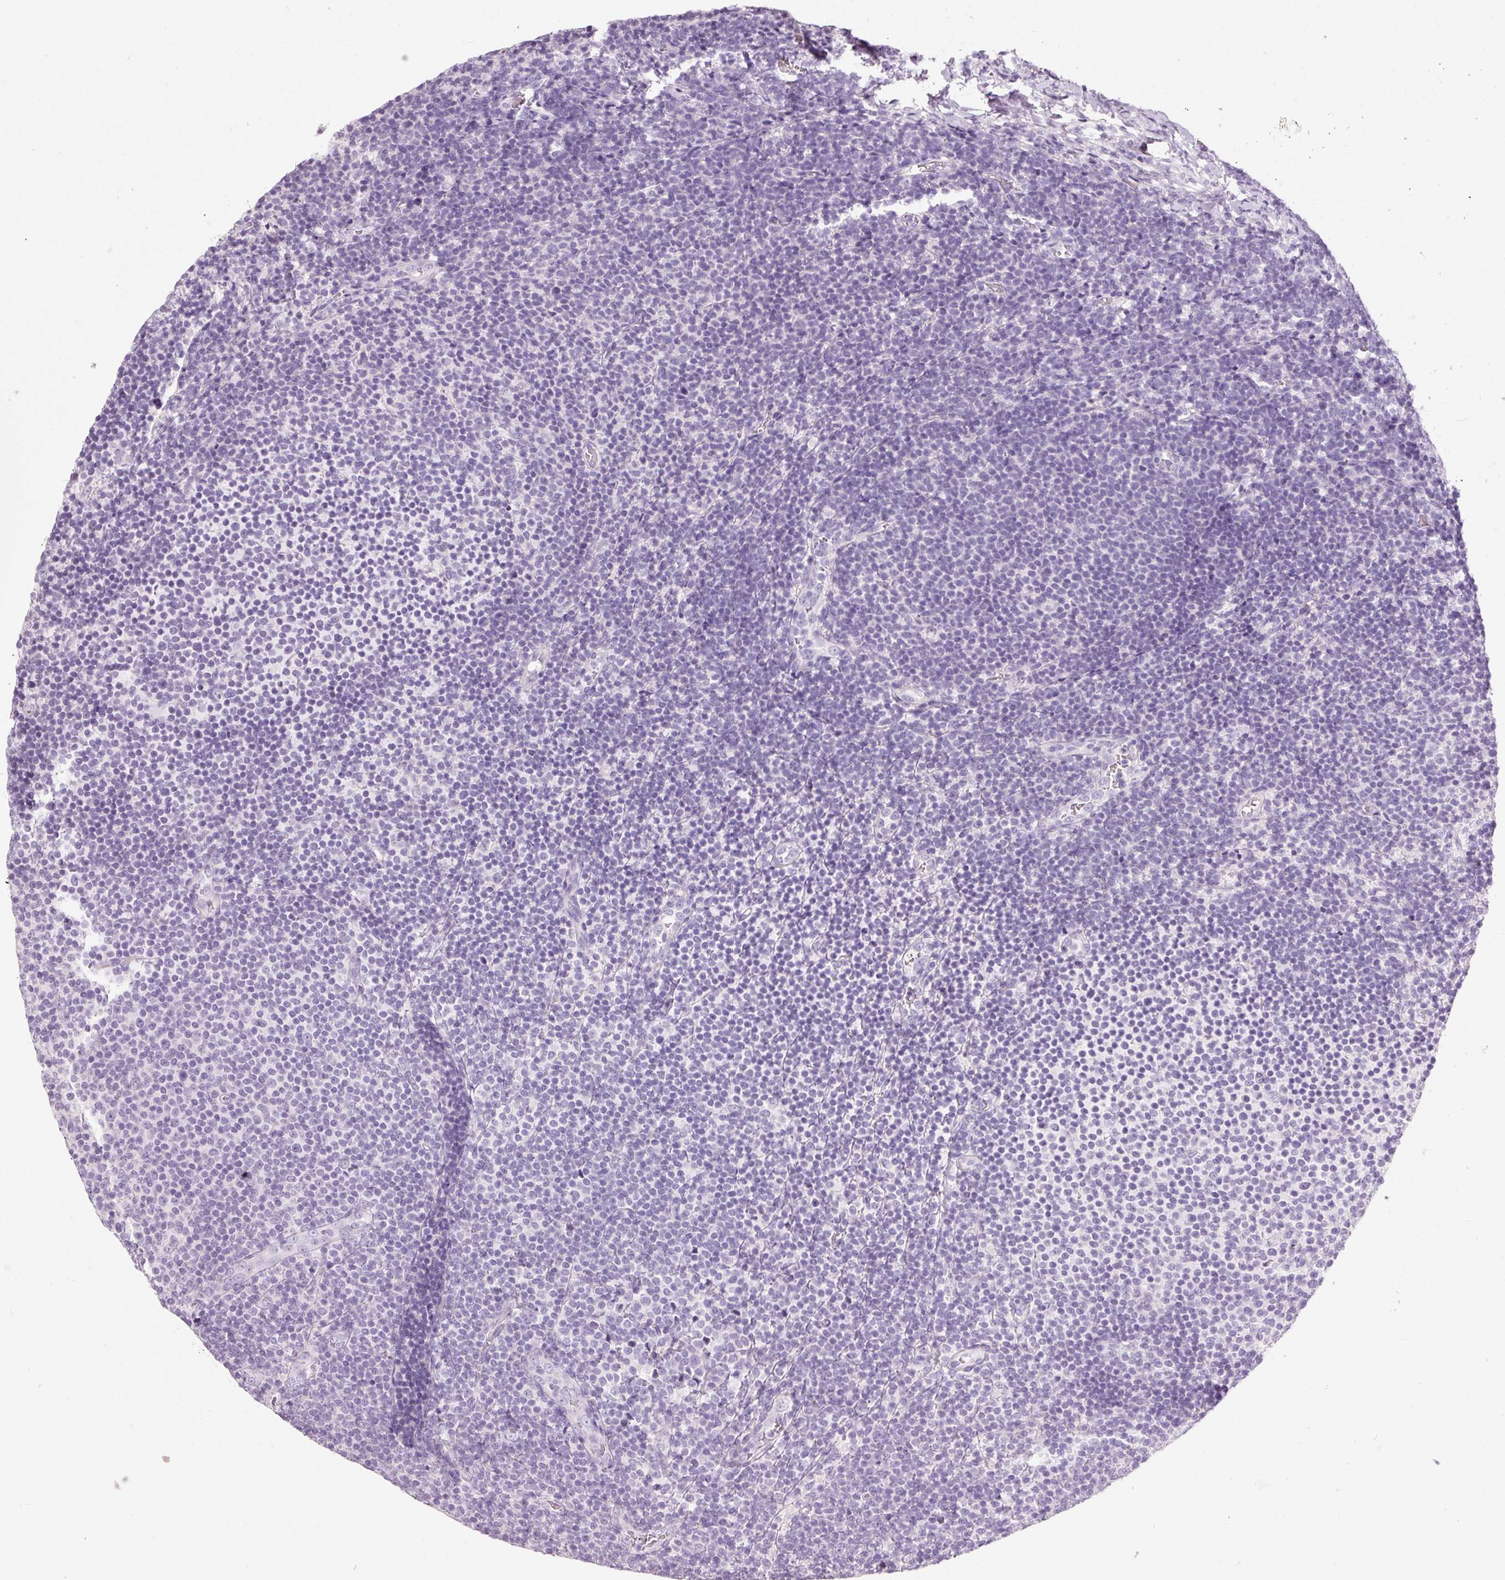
{"staining": {"intensity": "negative", "quantity": "none", "location": "none"}, "tissue": "lymphoma", "cell_type": "Tumor cells", "image_type": "cancer", "snomed": [{"axis": "morphology", "description": "Malignant lymphoma, non-Hodgkin's type, Low grade"}, {"axis": "topography", "description": "Lymph node"}], "caption": "High magnification brightfield microscopy of lymphoma stained with DAB (brown) and counterstained with hematoxylin (blue): tumor cells show no significant staining.", "gene": "MUC5AC", "patient": {"sex": "male", "age": 66}}